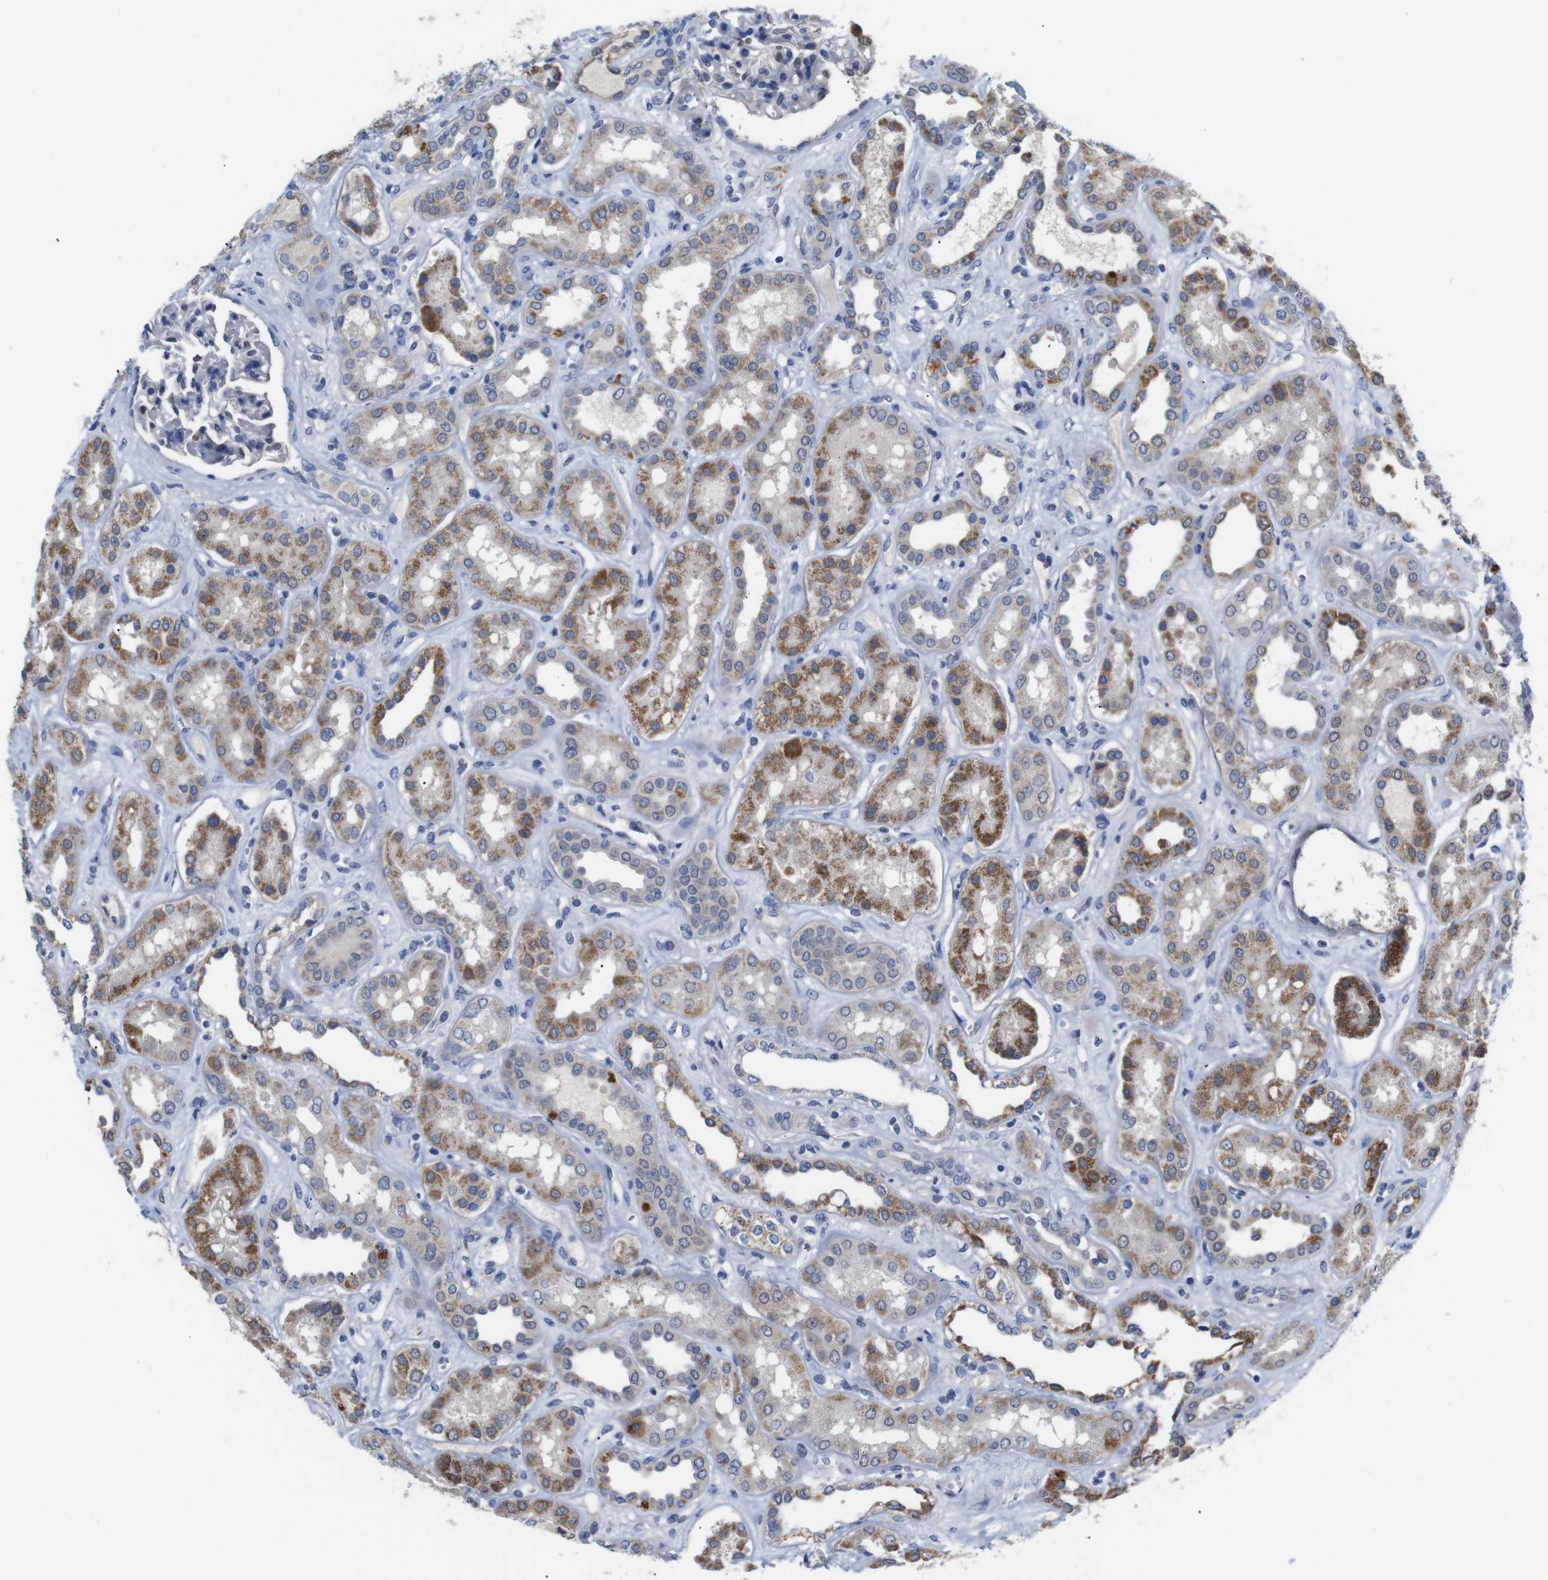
{"staining": {"intensity": "moderate", "quantity": "<25%", "location": "nuclear"}, "tissue": "kidney", "cell_type": "Cells in glomeruli", "image_type": "normal", "snomed": [{"axis": "morphology", "description": "Normal tissue, NOS"}, {"axis": "topography", "description": "Kidney"}], "caption": "Immunohistochemical staining of unremarkable human kidney reveals moderate nuclear protein staining in approximately <25% of cells in glomeruli. (IHC, brightfield microscopy, high magnification).", "gene": "LRRC55", "patient": {"sex": "male", "age": 59}}